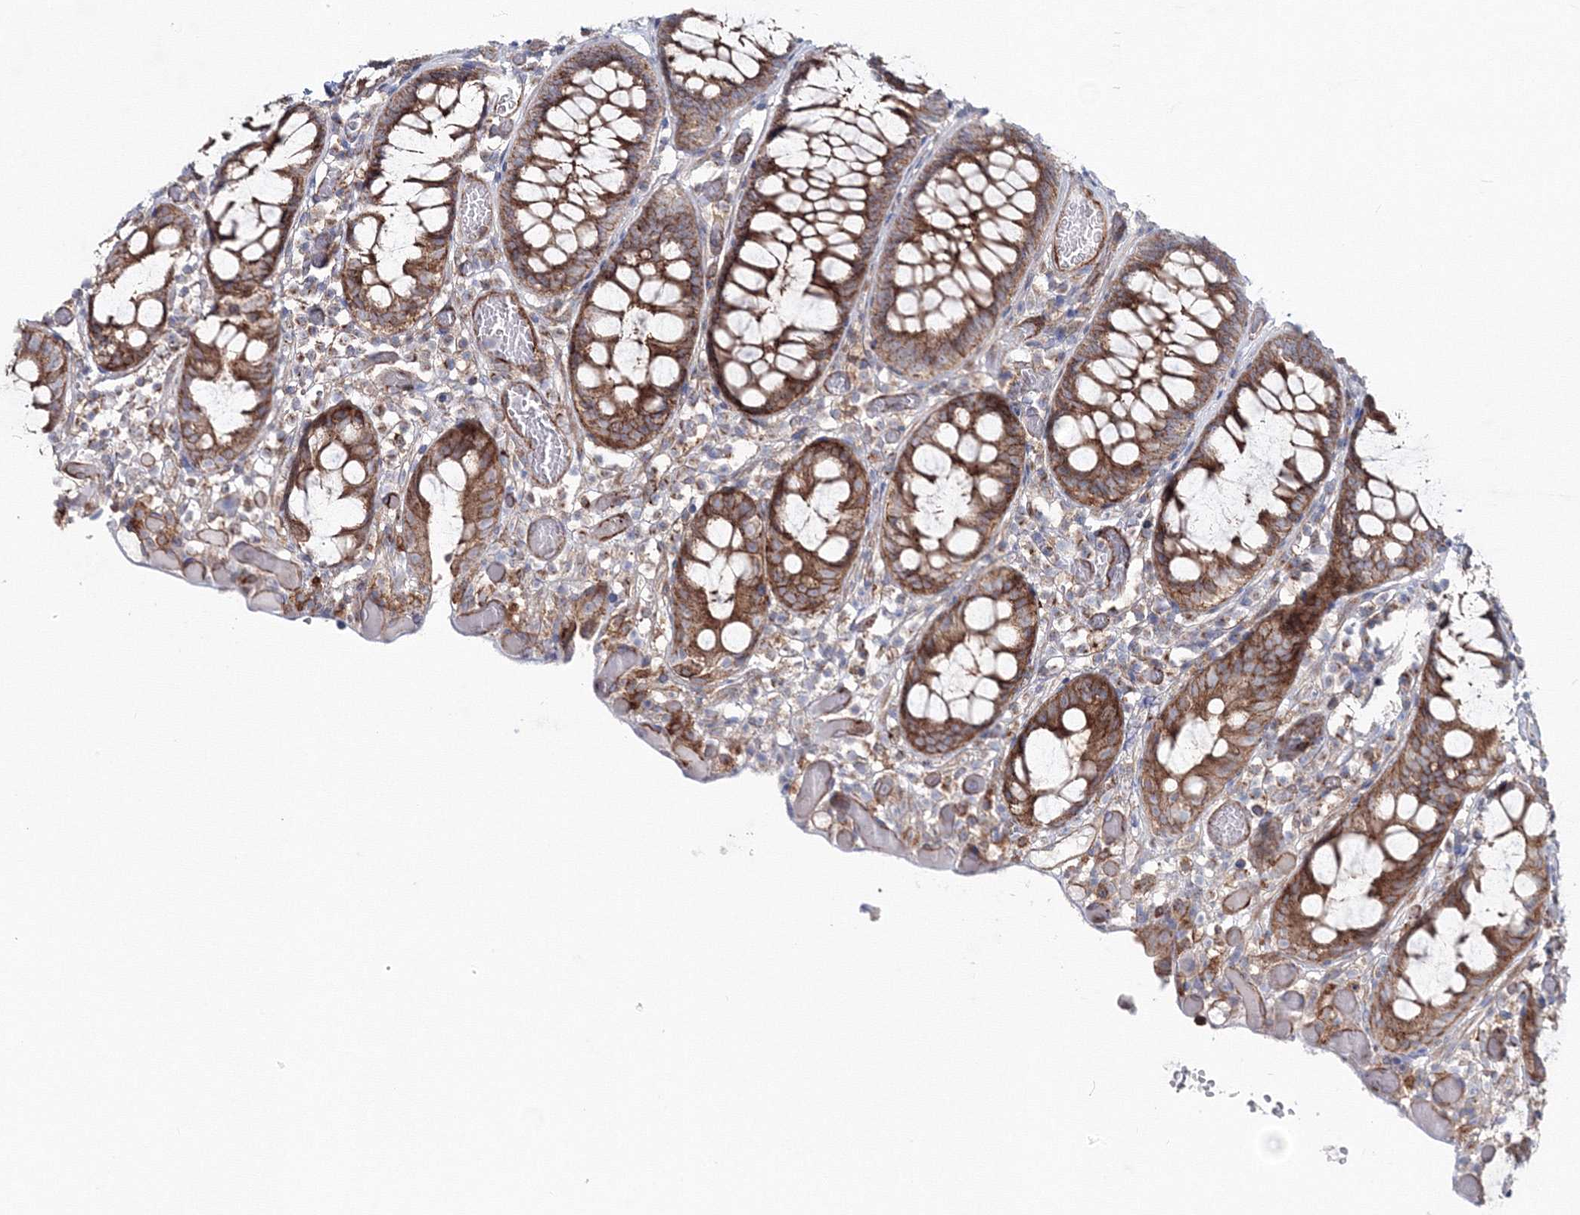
{"staining": {"intensity": "moderate", "quantity": ">75%", "location": "cytoplasmic/membranous"}, "tissue": "colon", "cell_type": "Endothelial cells", "image_type": "normal", "snomed": [{"axis": "morphology", "description": "Normal tissue, NOS"}, {"axis": "topography", "description": "Colon"}], "caption": "About >75% of endothelial cells in normal colon exhibit moderate cytoplasmic/membranous protein expression as visualized by brown immunohistochemical staining.", "gene": "GGA2", "patient": {"sex": "male", "age": 14}}